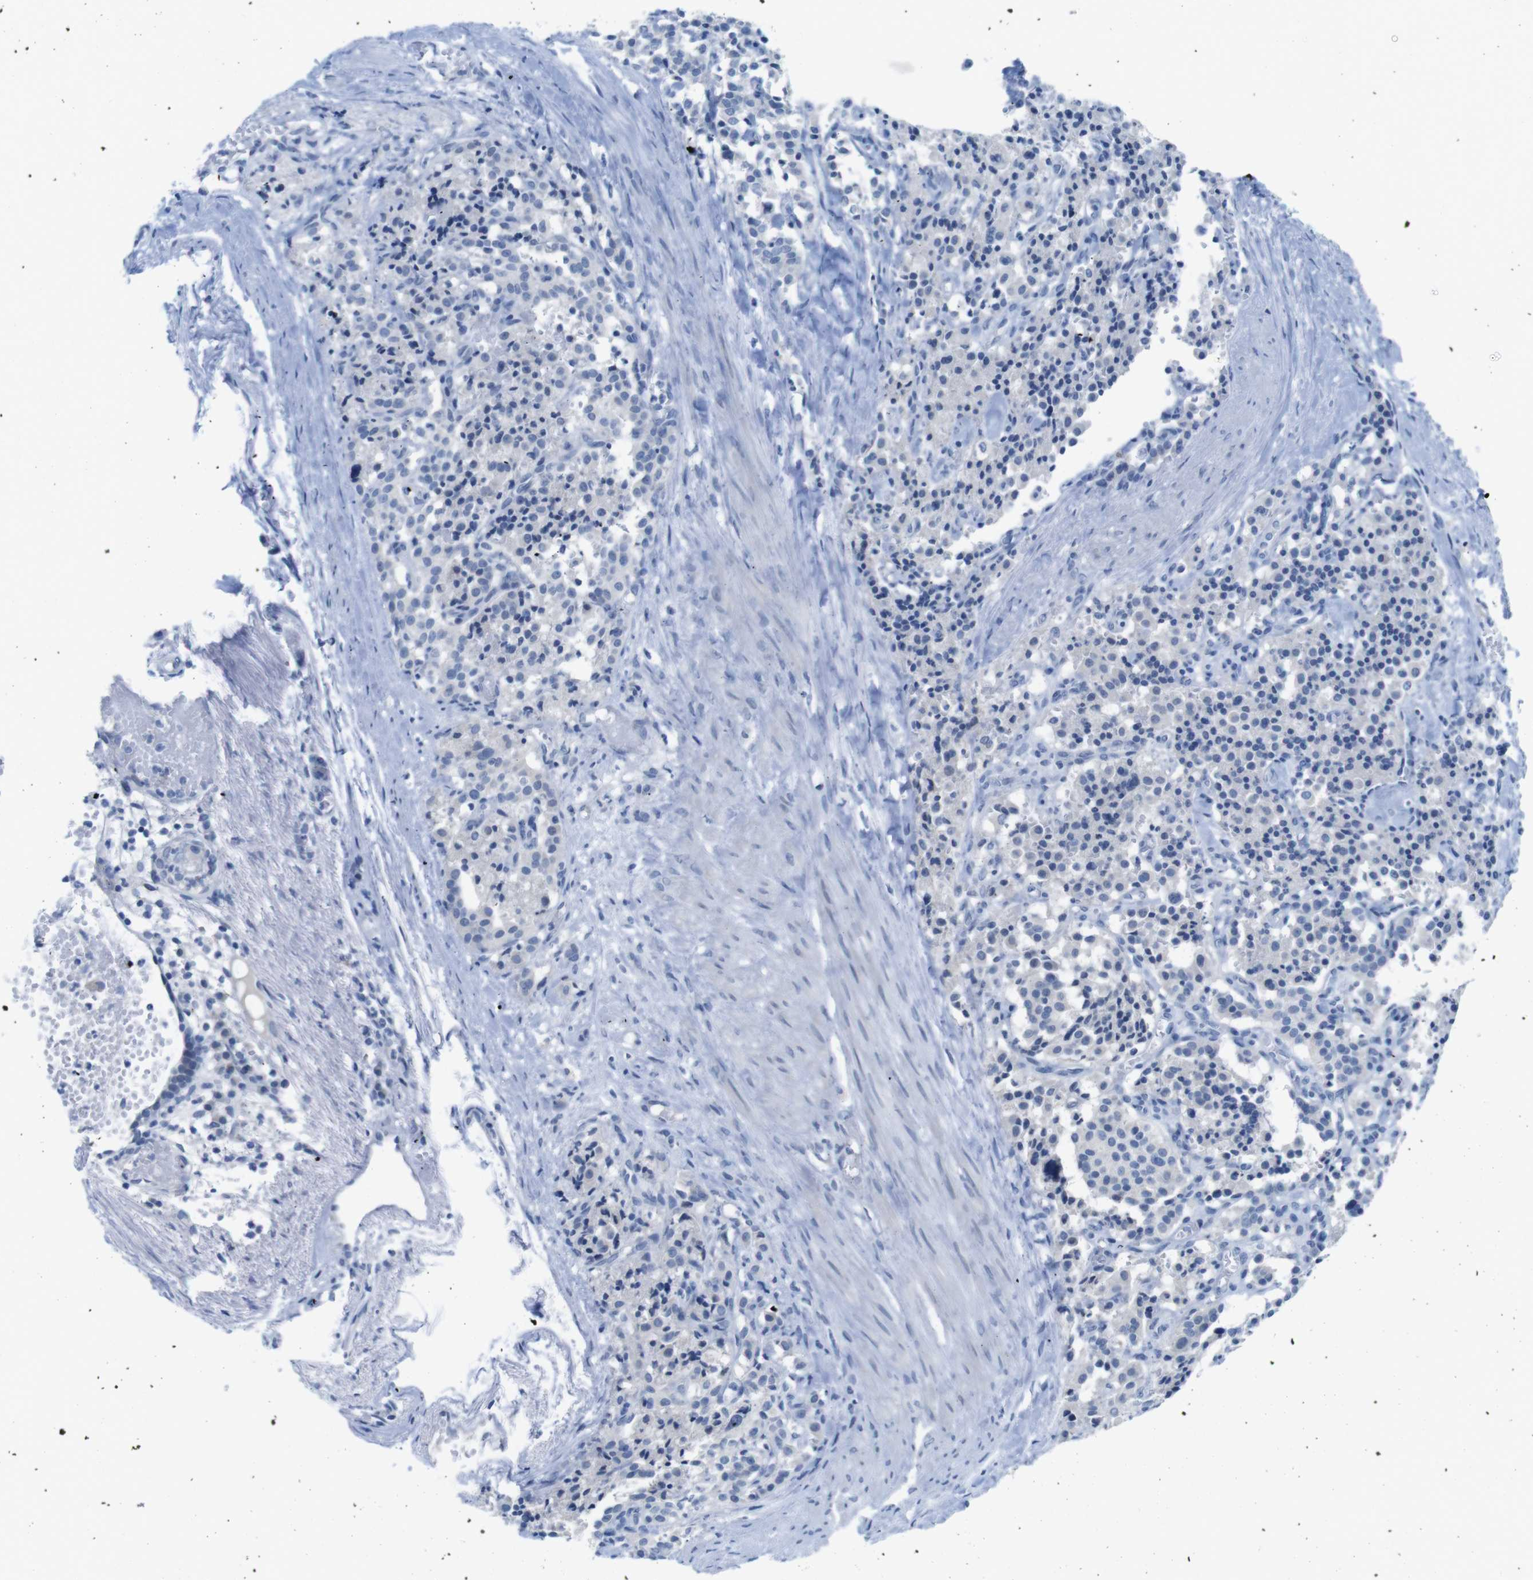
{"staining": {"intensity": "negative", "quantity": "none", "location": "none"}, "tissue": "carcinoid", "cell_type": "Tumor cells", "image_type": "cancer", "snomed": [{"axis": "morphology", "description": "Carcinoid, malignant, NOS"}, {"axis": "topography", "description": "Lung"}], "caption": "An immunohistochemistry photomicrograph of carcinoid is shown. There is no staining in tumor cells of carcinoid.", "gene": "OPN1SW", "patient": {"sex": "male", "age": 30}}